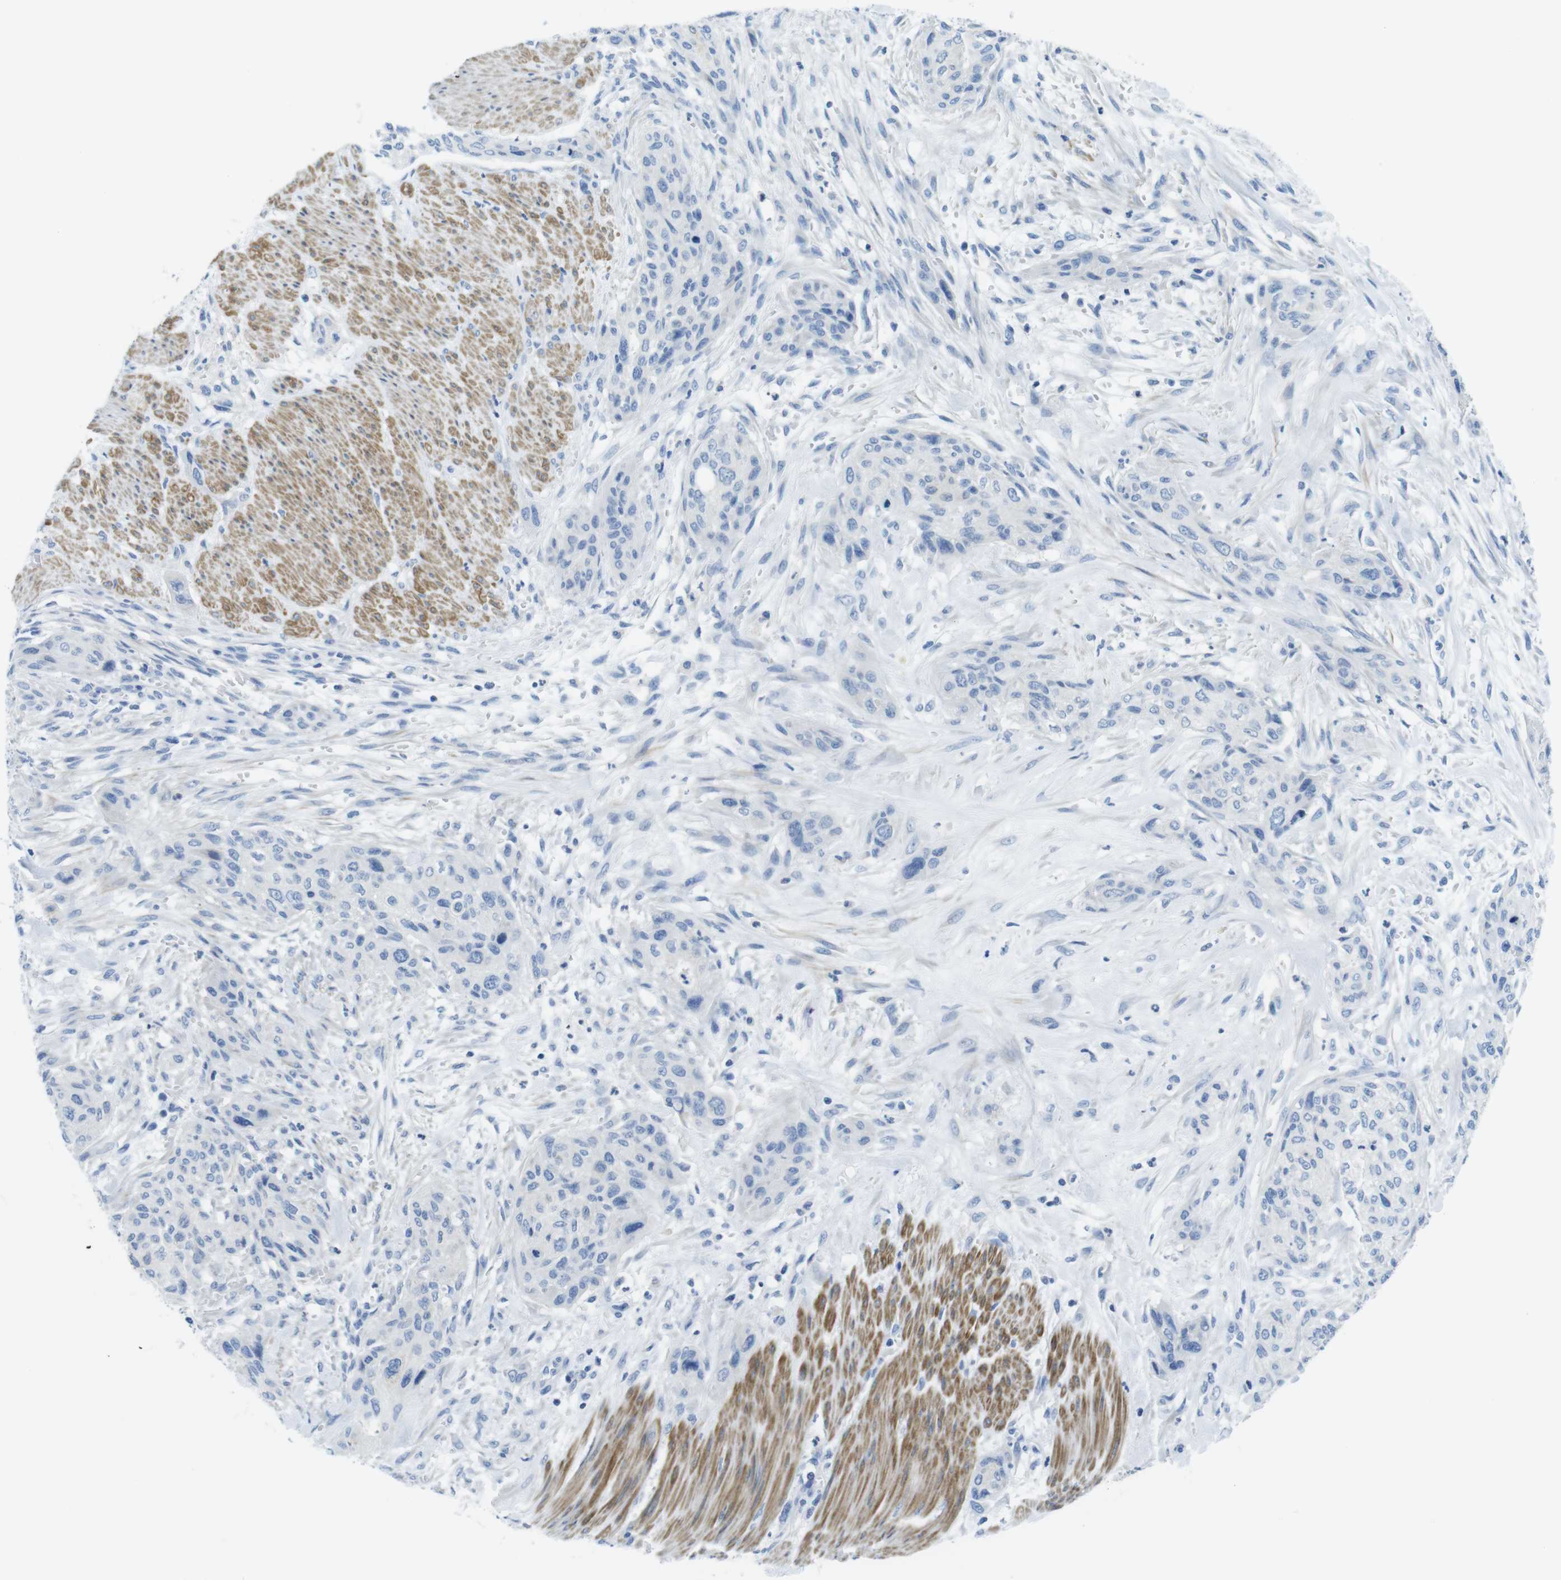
{"staining": {"intensity": "negative", "quantity": "none", "location": "none"}, "tissue": "urothelial cancer", "cell_type": "Tumor cells", "image_type": "cancer", "snomed": [{"axis": "morphology", "description": "Urothelial carcinoma, High grade"}, {"axis": "topography", "description": "Urinary bladder"}], "caption": "The photomicrograph reveals no staining of tumor cells in urothelial carcinoma (high-grade).", "gene": "ASIC5", "patient": {"sex": "male", "age": 35}}